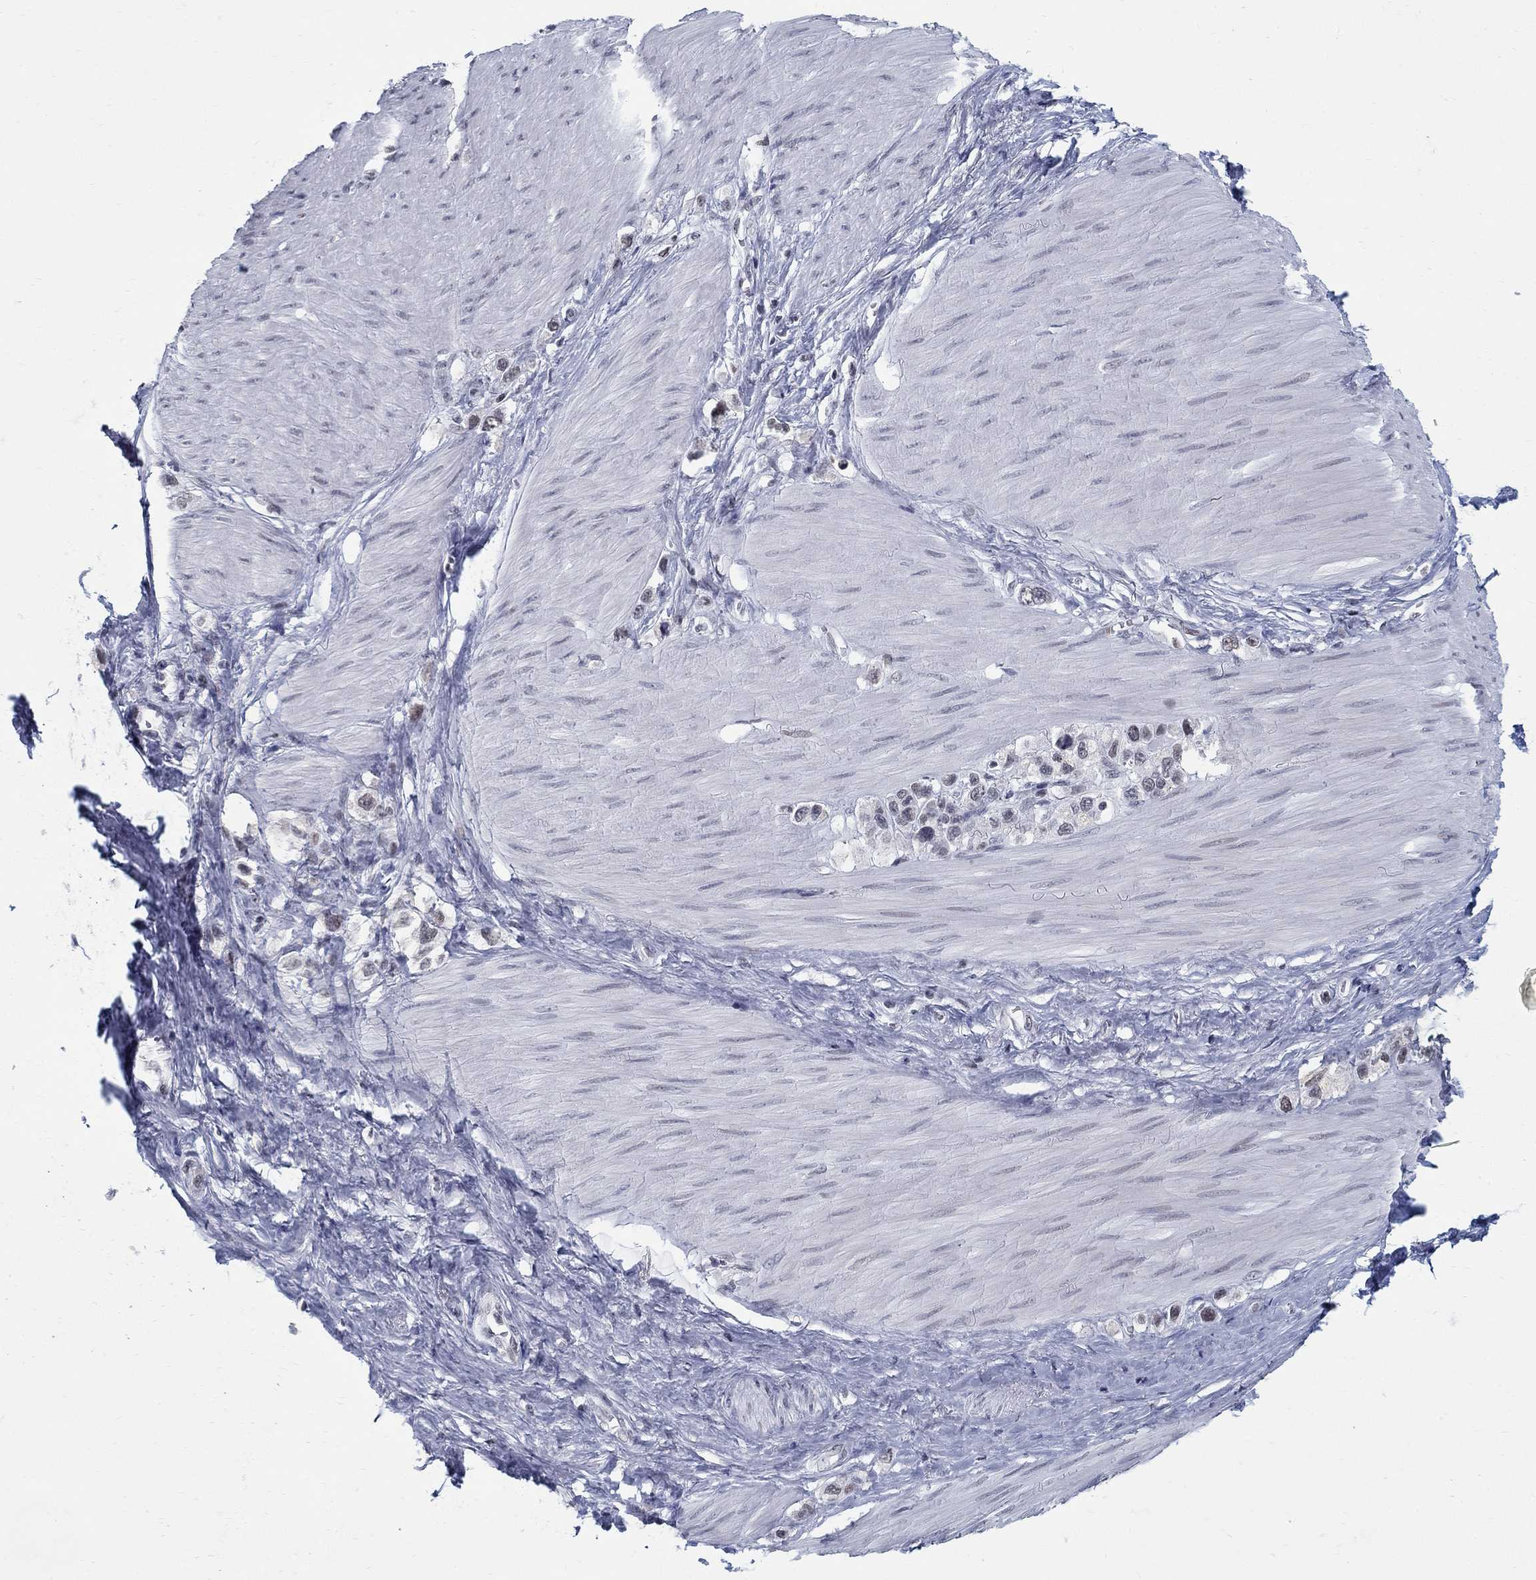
{"staining": {"intensity": "negative", "quantity": "none", "location": "none"}, "tissue": "stomach cancer", "cell_type": "Tumor cells", "image_type": "cancer", "snomed": [{"axis": "morphology", "description": "Normal tissue, NOS"}, {"axis": "morphology", "description": "Adenocarcinoma, NOS"}, {"axis": "morphology", "description": "Adenocarcinoma, High grade"}, {"axis": "topography", "description": "Stomach, upper"}, {"axis": "topography", "description": "Stomach"}], "caption": "Tumor cells are negative for brown protein staining in stomach cancer. (DAB immunohistochemistry (IHC) visualized using brightfield microscopy, high magnification).", "gene": "BHLHE22", "patient": {"sex": "female", "age": 65}}